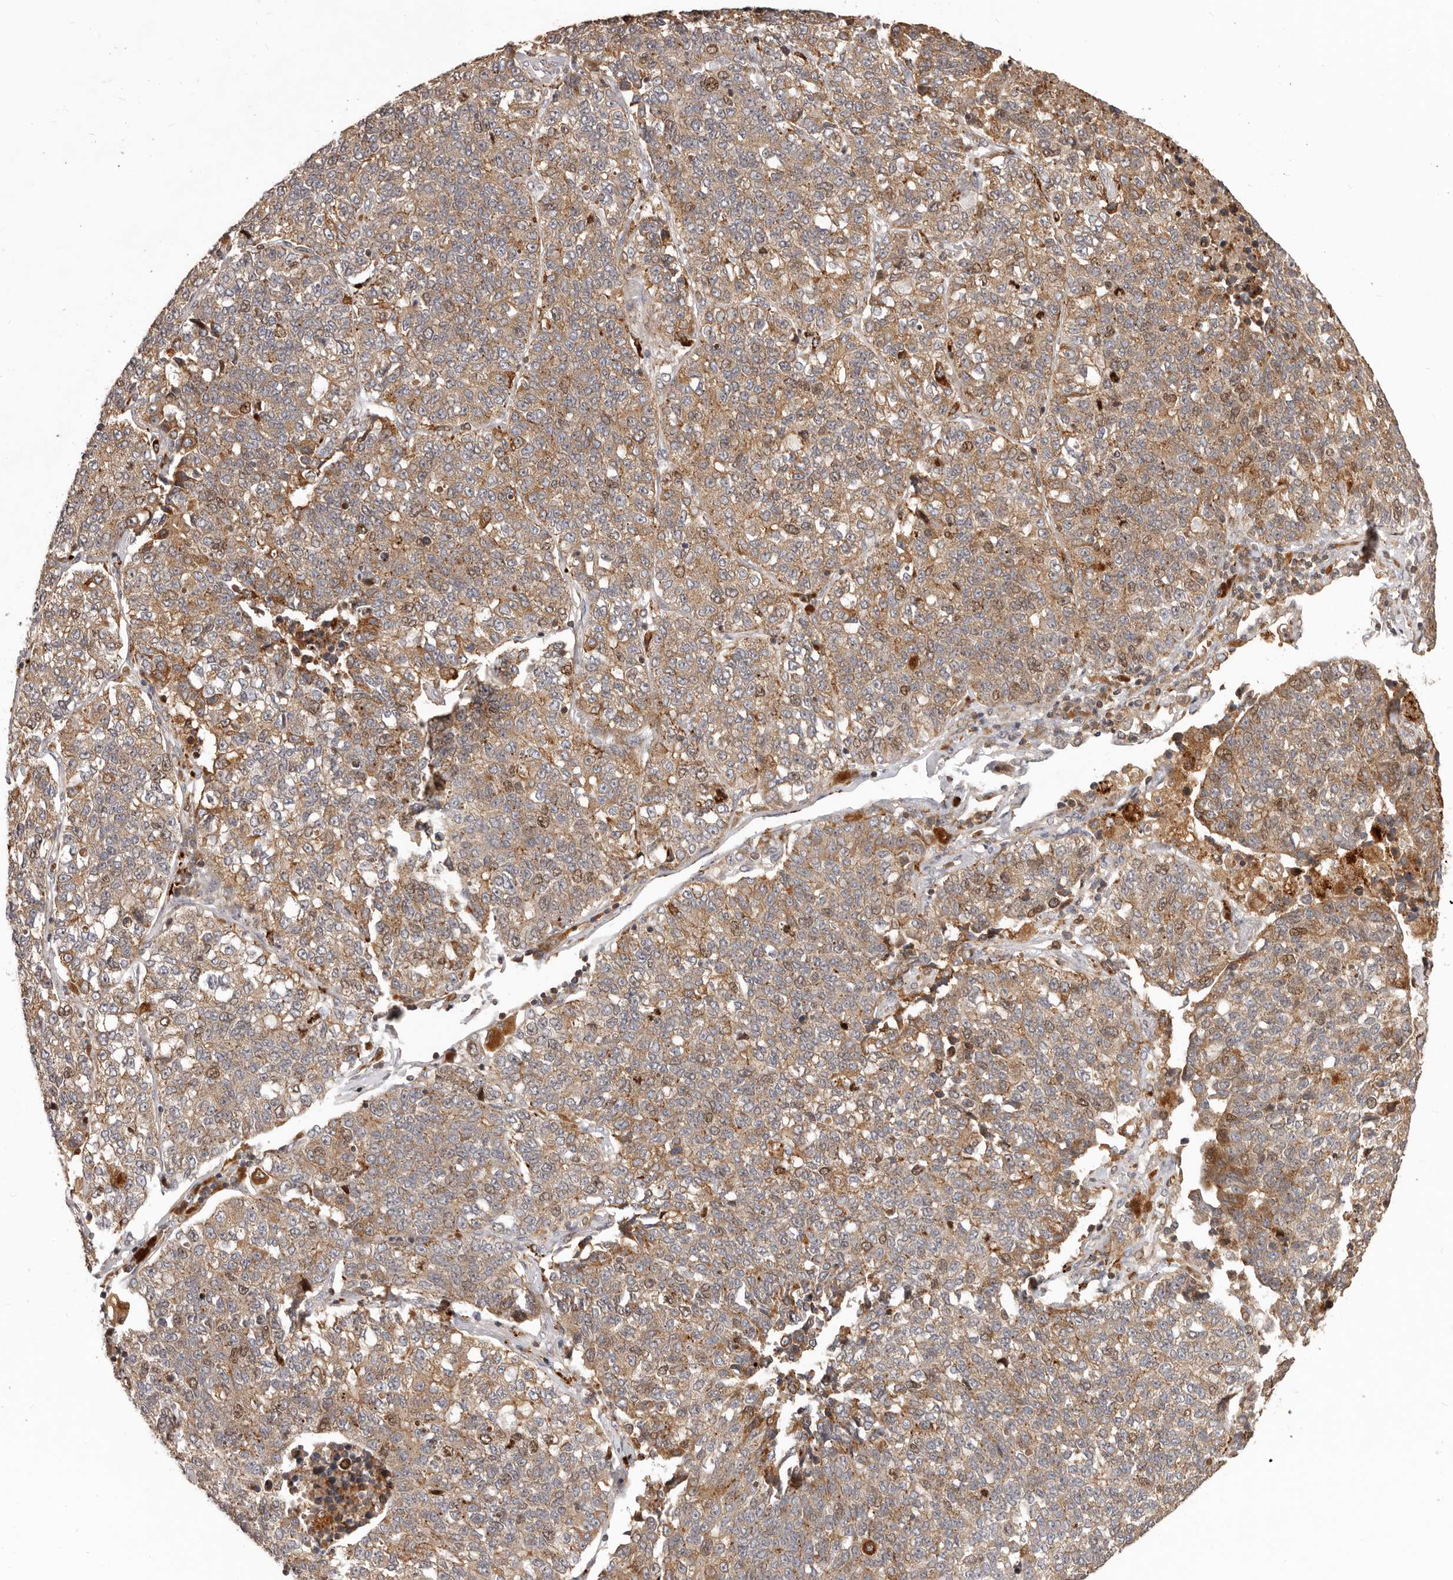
{"staining": {"intensity": "moderate", "quantity": ">75%", "location": "cytoplasmic/membranous,nuclear"}, "tissue": "lung cancer", "cell_type": "Tumor cells", "image_type": "cancer", "snomed": [{"axis": "morphology", "description": "Adenocarcinoma, NOS"}, {"axis": "topography", "description": "Lung"}], "caption": "A micrograph of adenocarcinoma (lung) stained for a protein reveals moderate cytoplasmic/membranous and nuclear brown staining in tumor cells. (DAB (3,3'-diaminobenzidine) = brown stain, brightfield microscopy at high magnification).", "gene": "RNF187", "patient": {"sex": "male", "age": 49}}